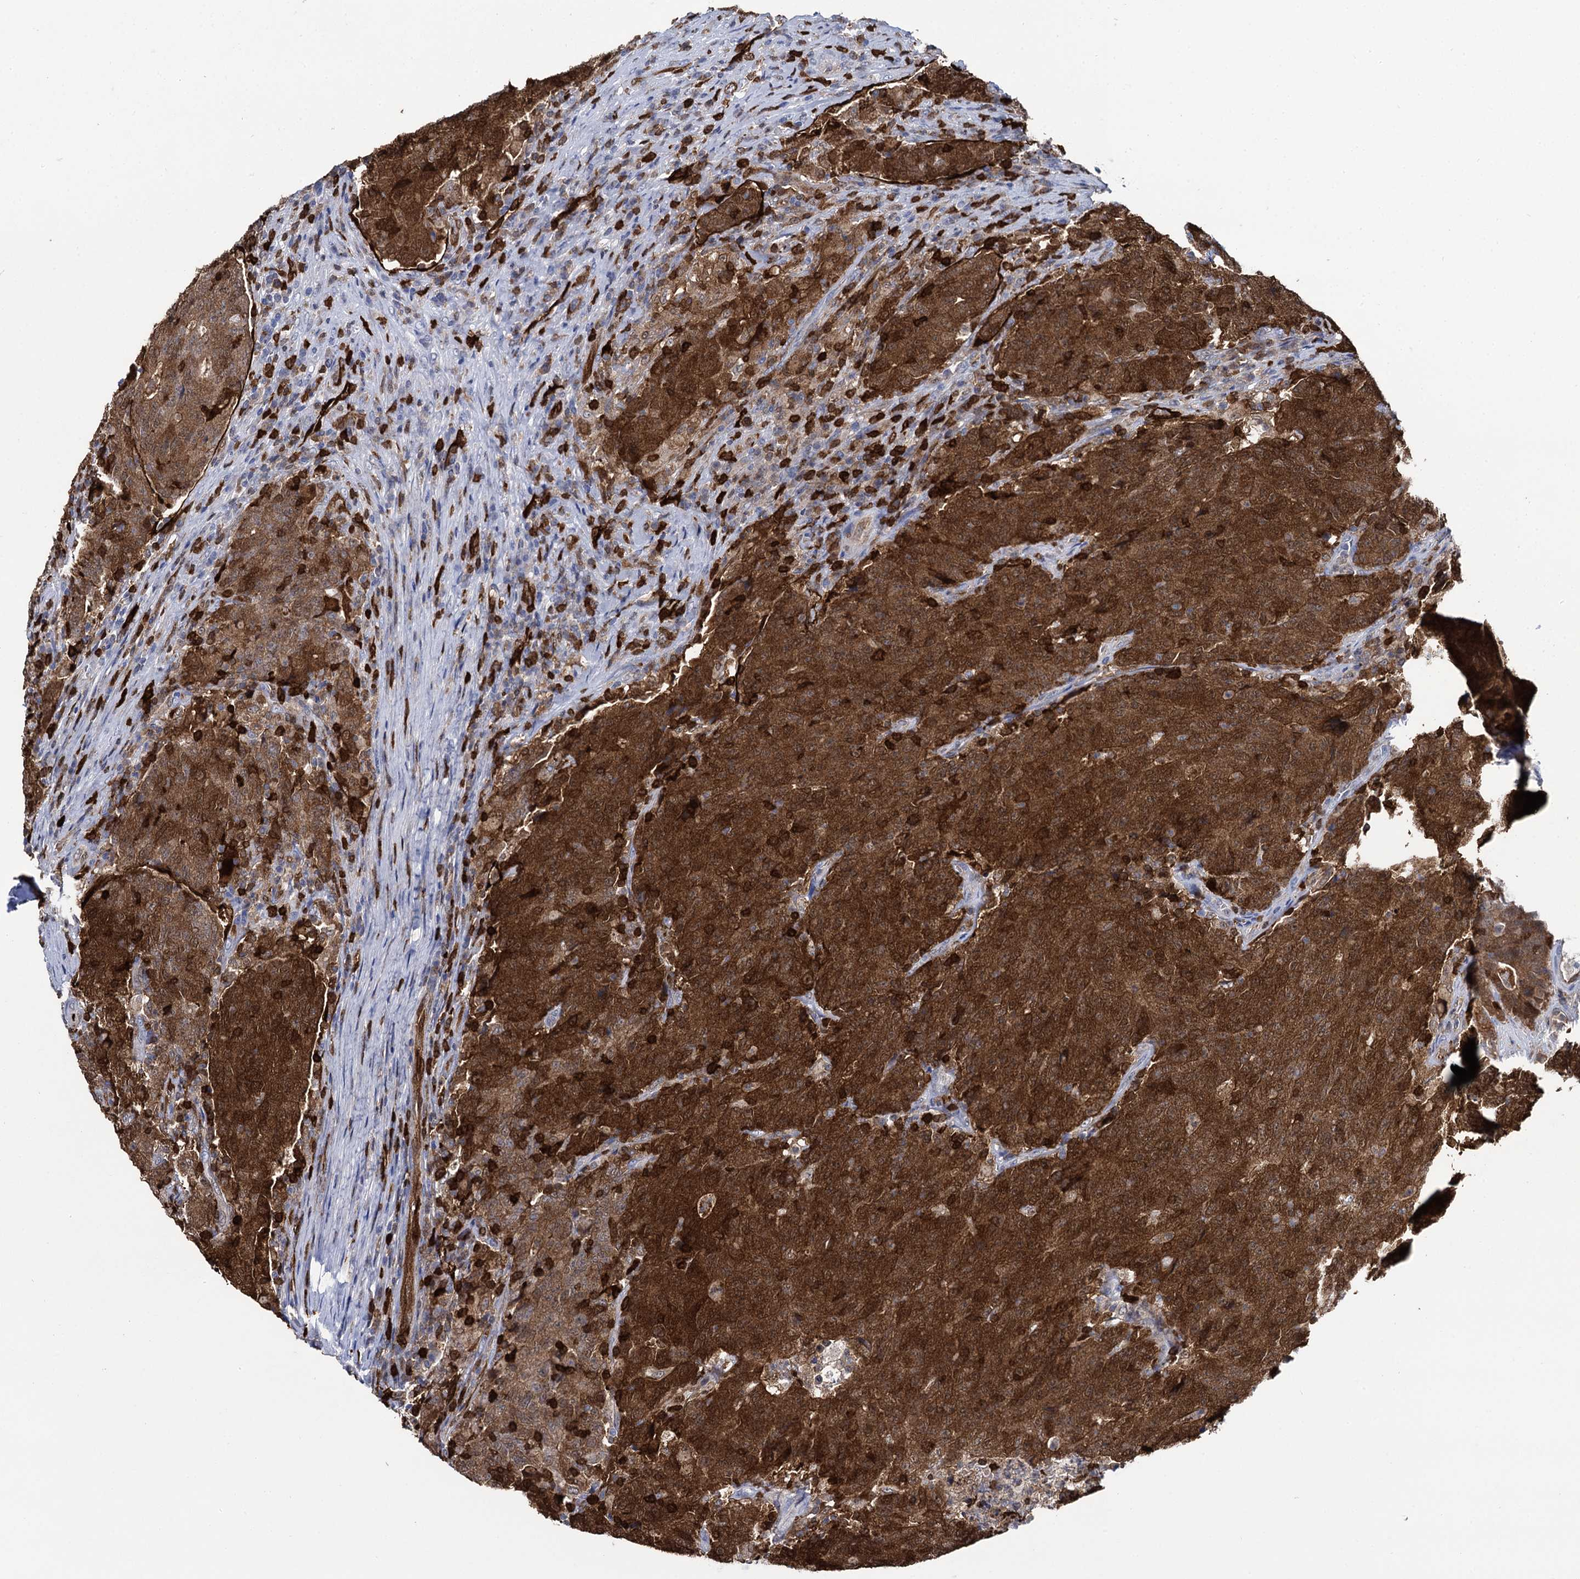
{"staining": {"intensity": "strong", "quantity": ">75%", "location": "cytoplasmic/membranous"}, "tissue": "colorectal cancer", "cell_type": "Tumor cells", "image_type": "cancer", "snomed": [{"axis": "morphology", "description": "Adenocarcinoma, NOS"}, {"axis": "topography", "description": "Colon"}], "caption": "IHC (DAB) staining of human colorectal adenocarcinoma shows strong cytoplasmic/membranous protein expression in approximately >75% of tumor cells.", "gene": "FABP5", "patient": {"sex": "female", "age": 75}}